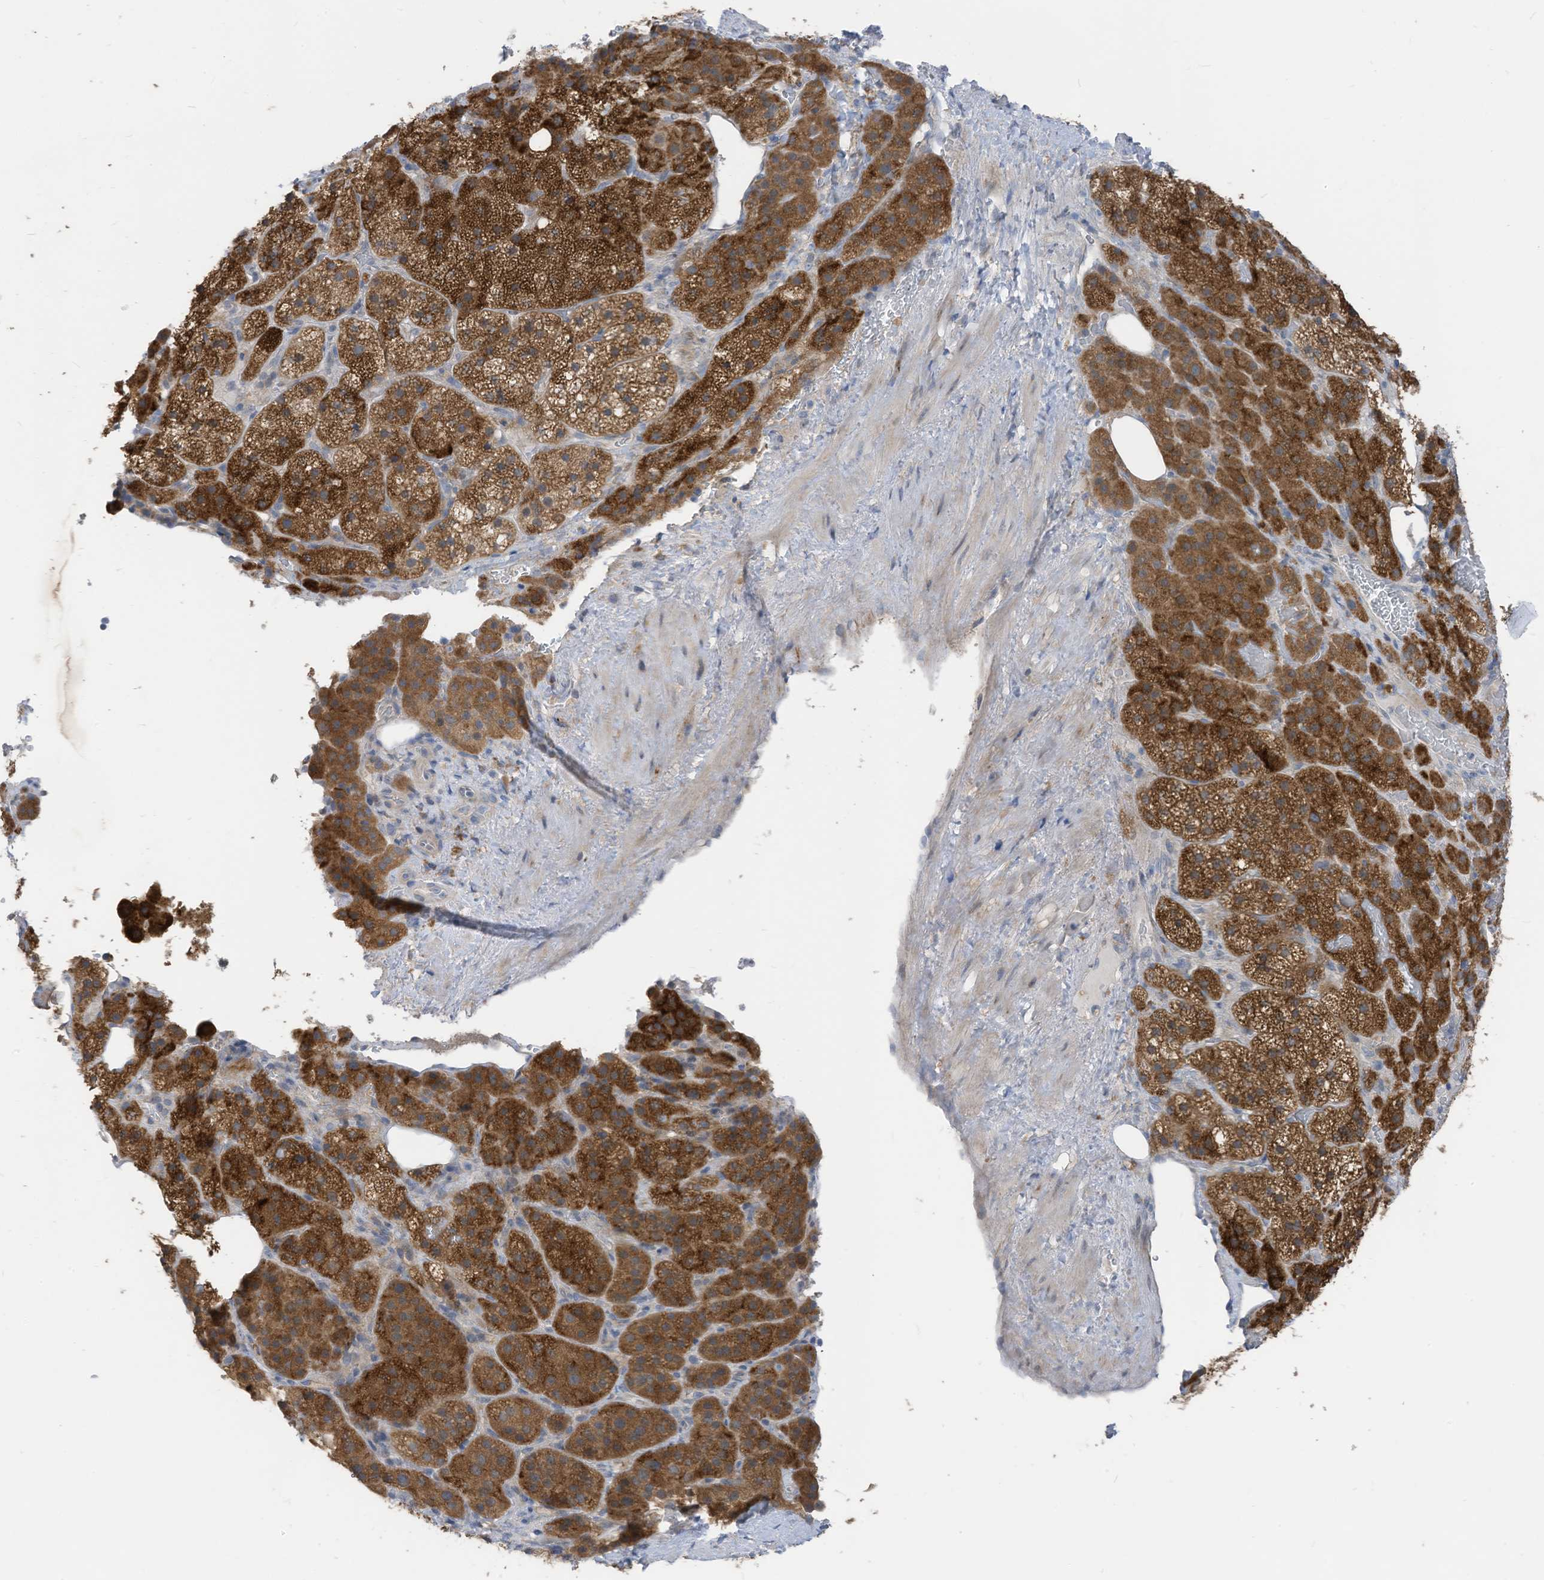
{"staining": {"intensity": "strong", "quantity": "25%-75%", "location": "cytoplasmic/membranous"}, "tissue": "adrenal gland", "cell_type": "Glandular cells", "image_type": "normal", "snomed": [{"axis": "morphology", "description": "Normal tissue, NOS"}, {"axis": "topography", "description": "Adrenal gland"}], "caption": "An IHC image of benign tissue is shown. Protein staining in brown labels strong cytoplasmic/membranous positivity in adrenal gland within glandular cells. (IHC, brightfield microscopy, high magnification).", "gene": "LDAH", "patient": {"sex": "female", "age": 59}}